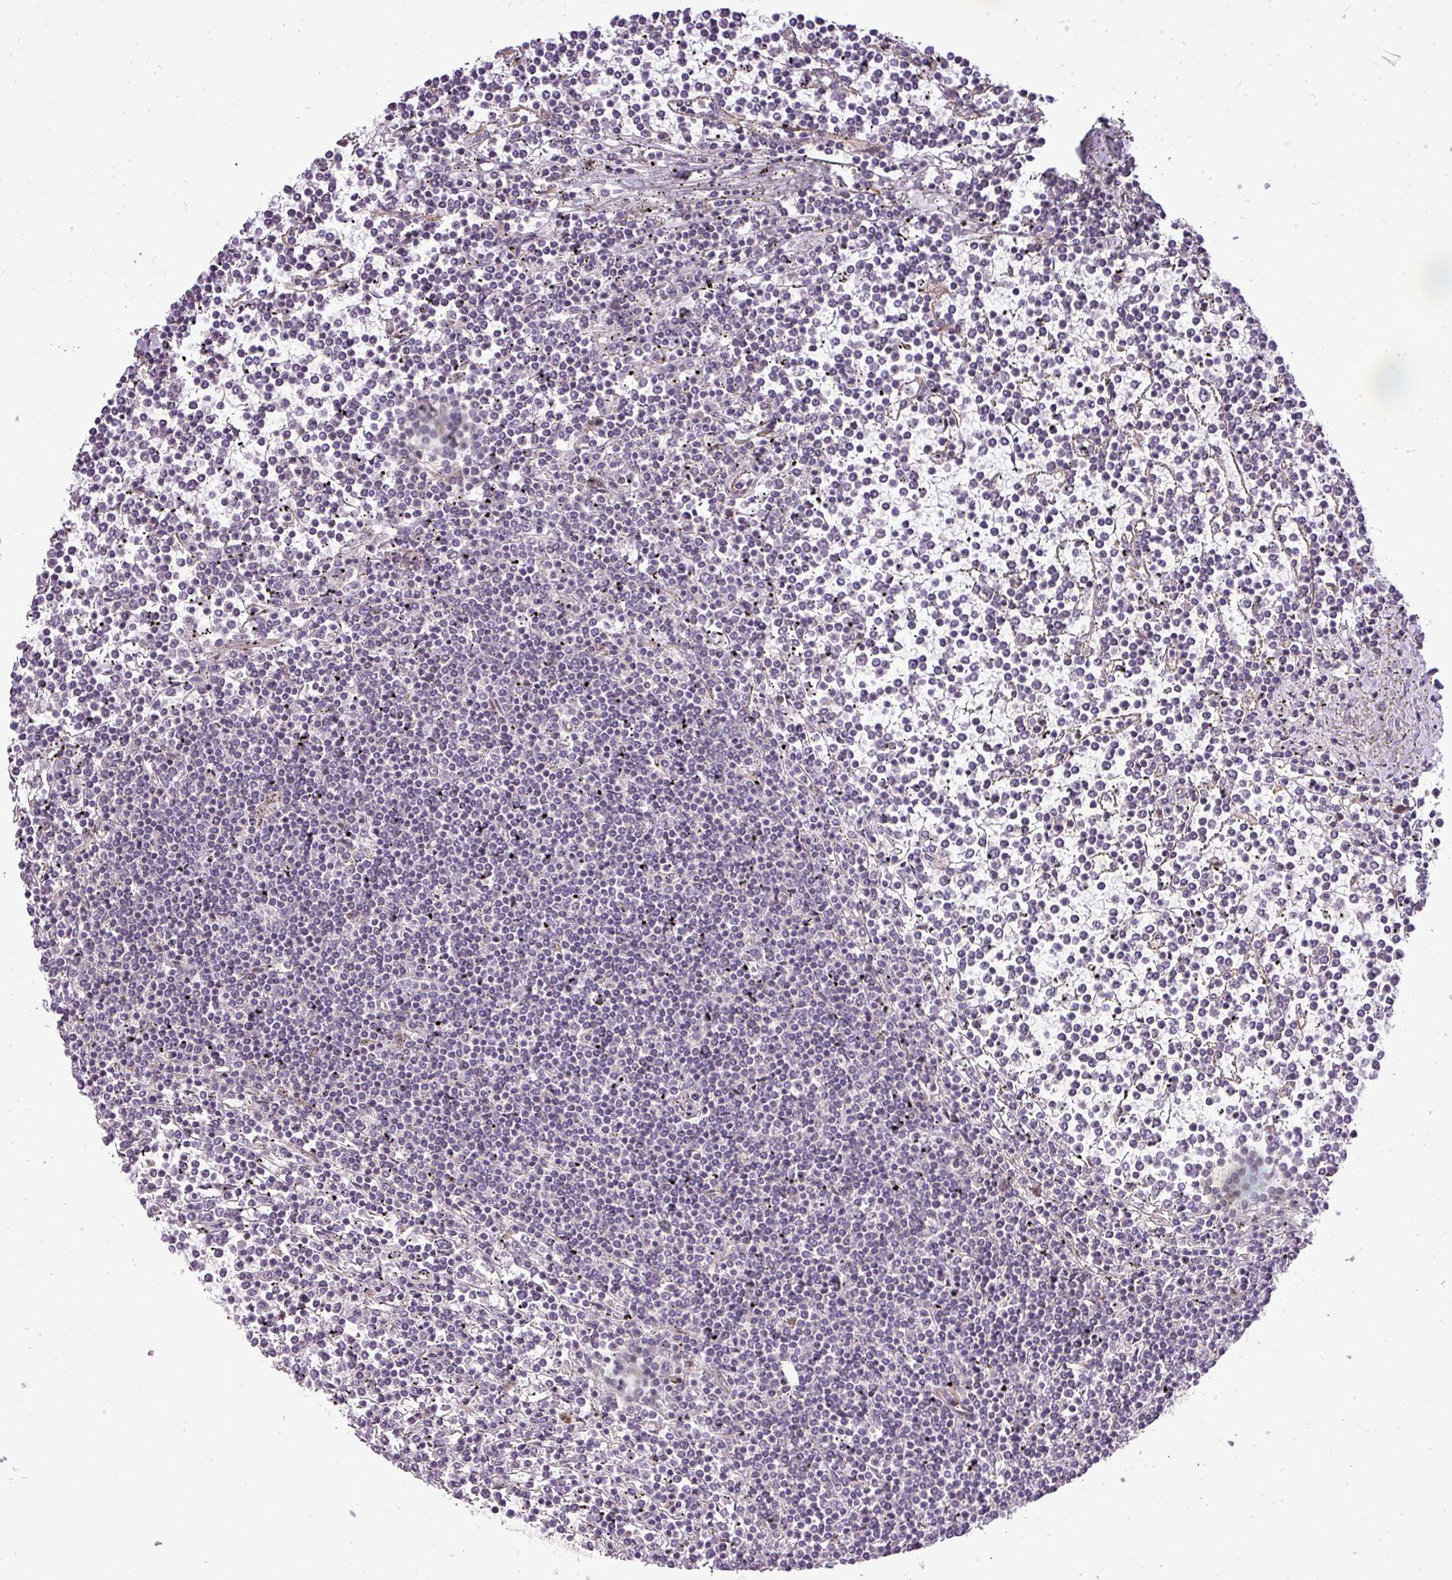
{"staining": {"intensity": "negative", "quantity": "none", "location": "none"}, "tissue": "lymphoma", "cell_type": "Tumor cells", "image_type": "cancer", "snomed": [{"axis": "morphology", "description": "Malignant lymphoma, non-Hodgkin's type, Low grade"}, {"axis": "topography", "description": "Spleen"}], "caption": "Lymphoma was stained to show a protein in brown. There is no significant positivity in tumor cells.", "gene": "PDRG1", "patient": {"sex": "female", "age": 19}}